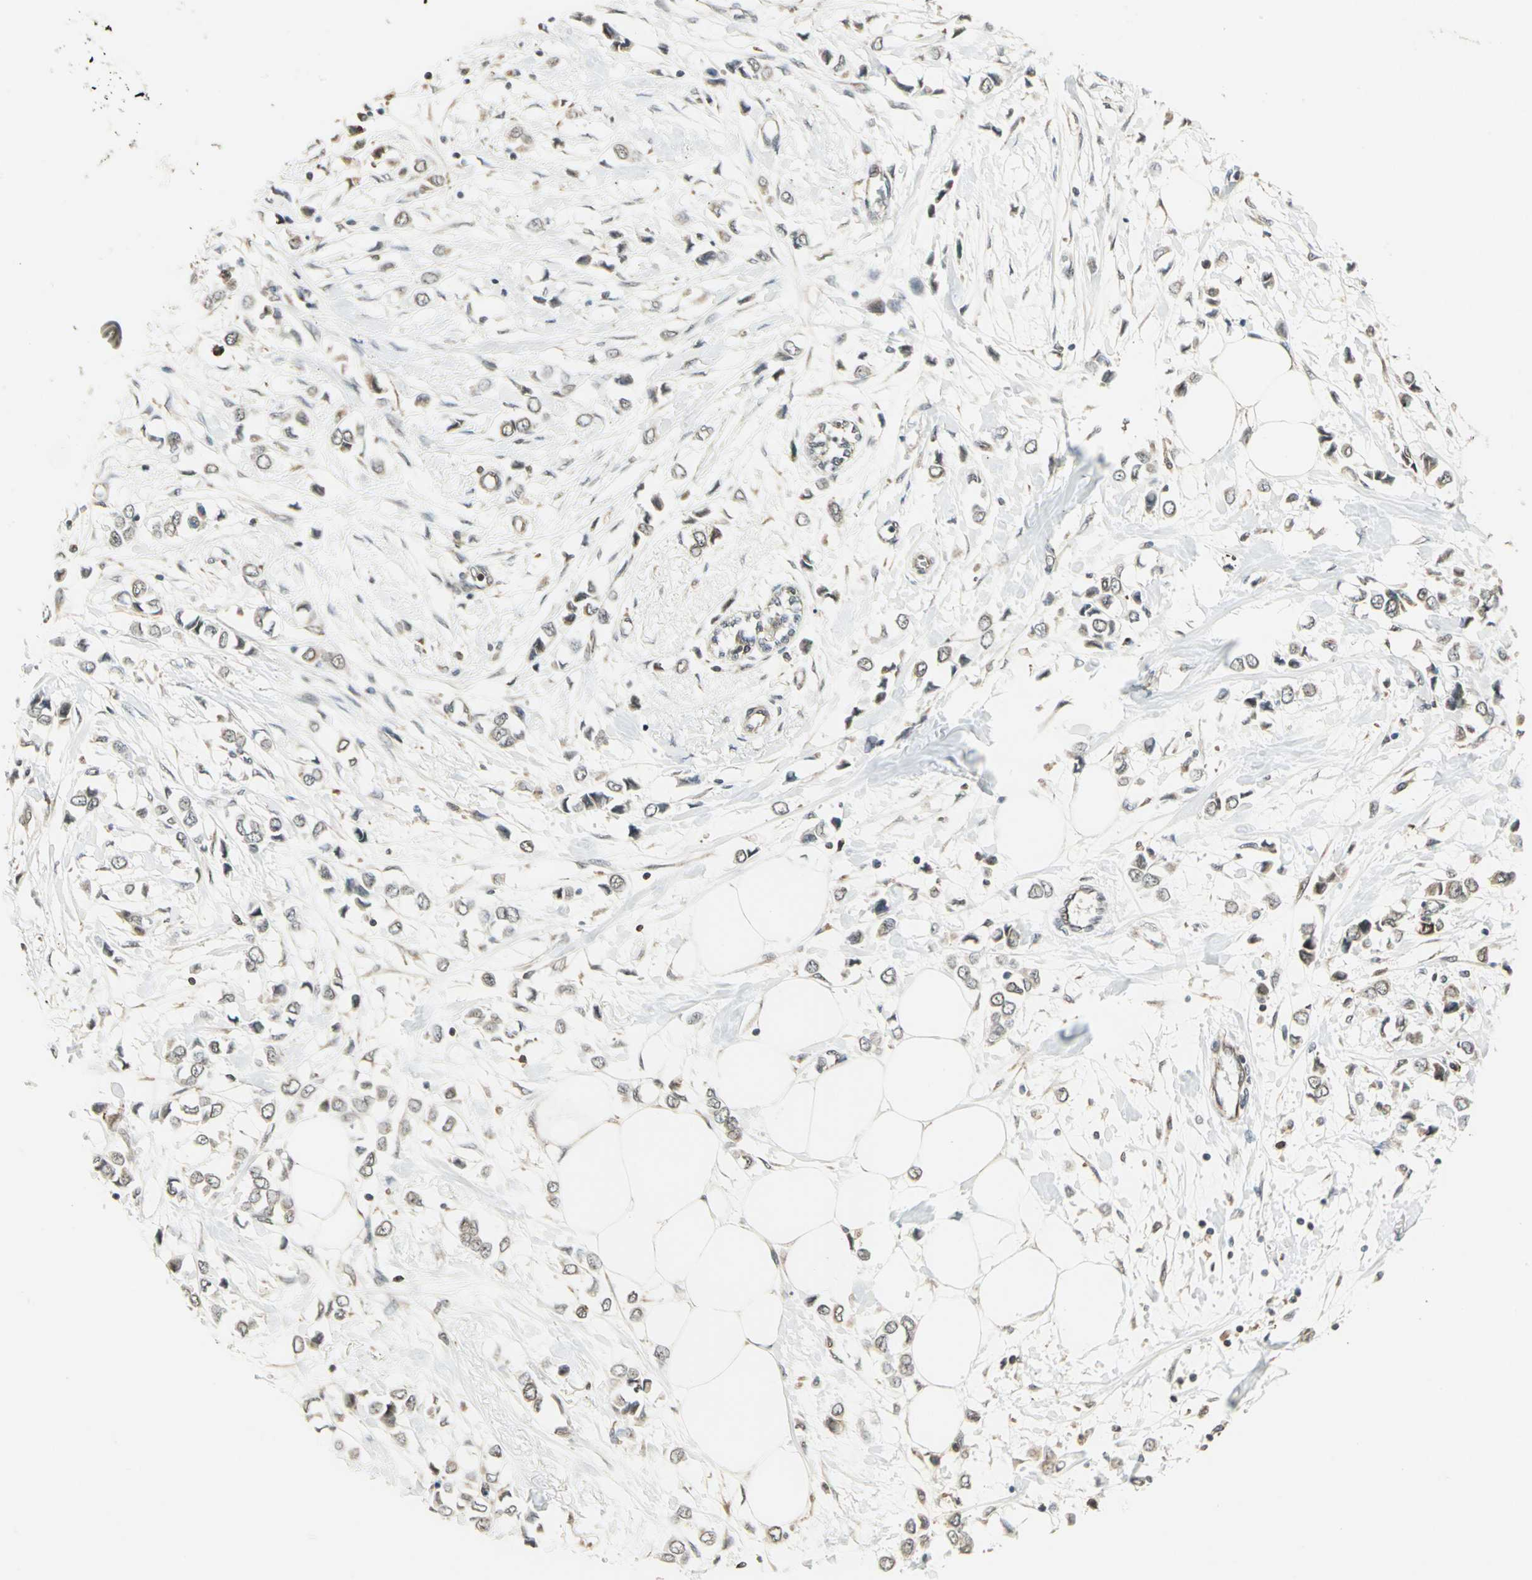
{"staining": {"intensity": "weak", "quantity": ">75%", "location": "cytoplasmic/membranous"}, "tissue": "breast cancer", "cell_type": "Tumor cells", "image_type": "cancer", "snomed": [{"axis": "morphology", "description": "Lobular carcinoma"}, {"axis": "topography", "description": "Breast"}], "caption": "Breast cancer (lobular carcinoma) tissue demonstrates weak cytoplasmic/membranous staining in approximately >75% of tumor cells", "gene": "PLAGL2", "patient": {"sex": "female", "age": 51}}